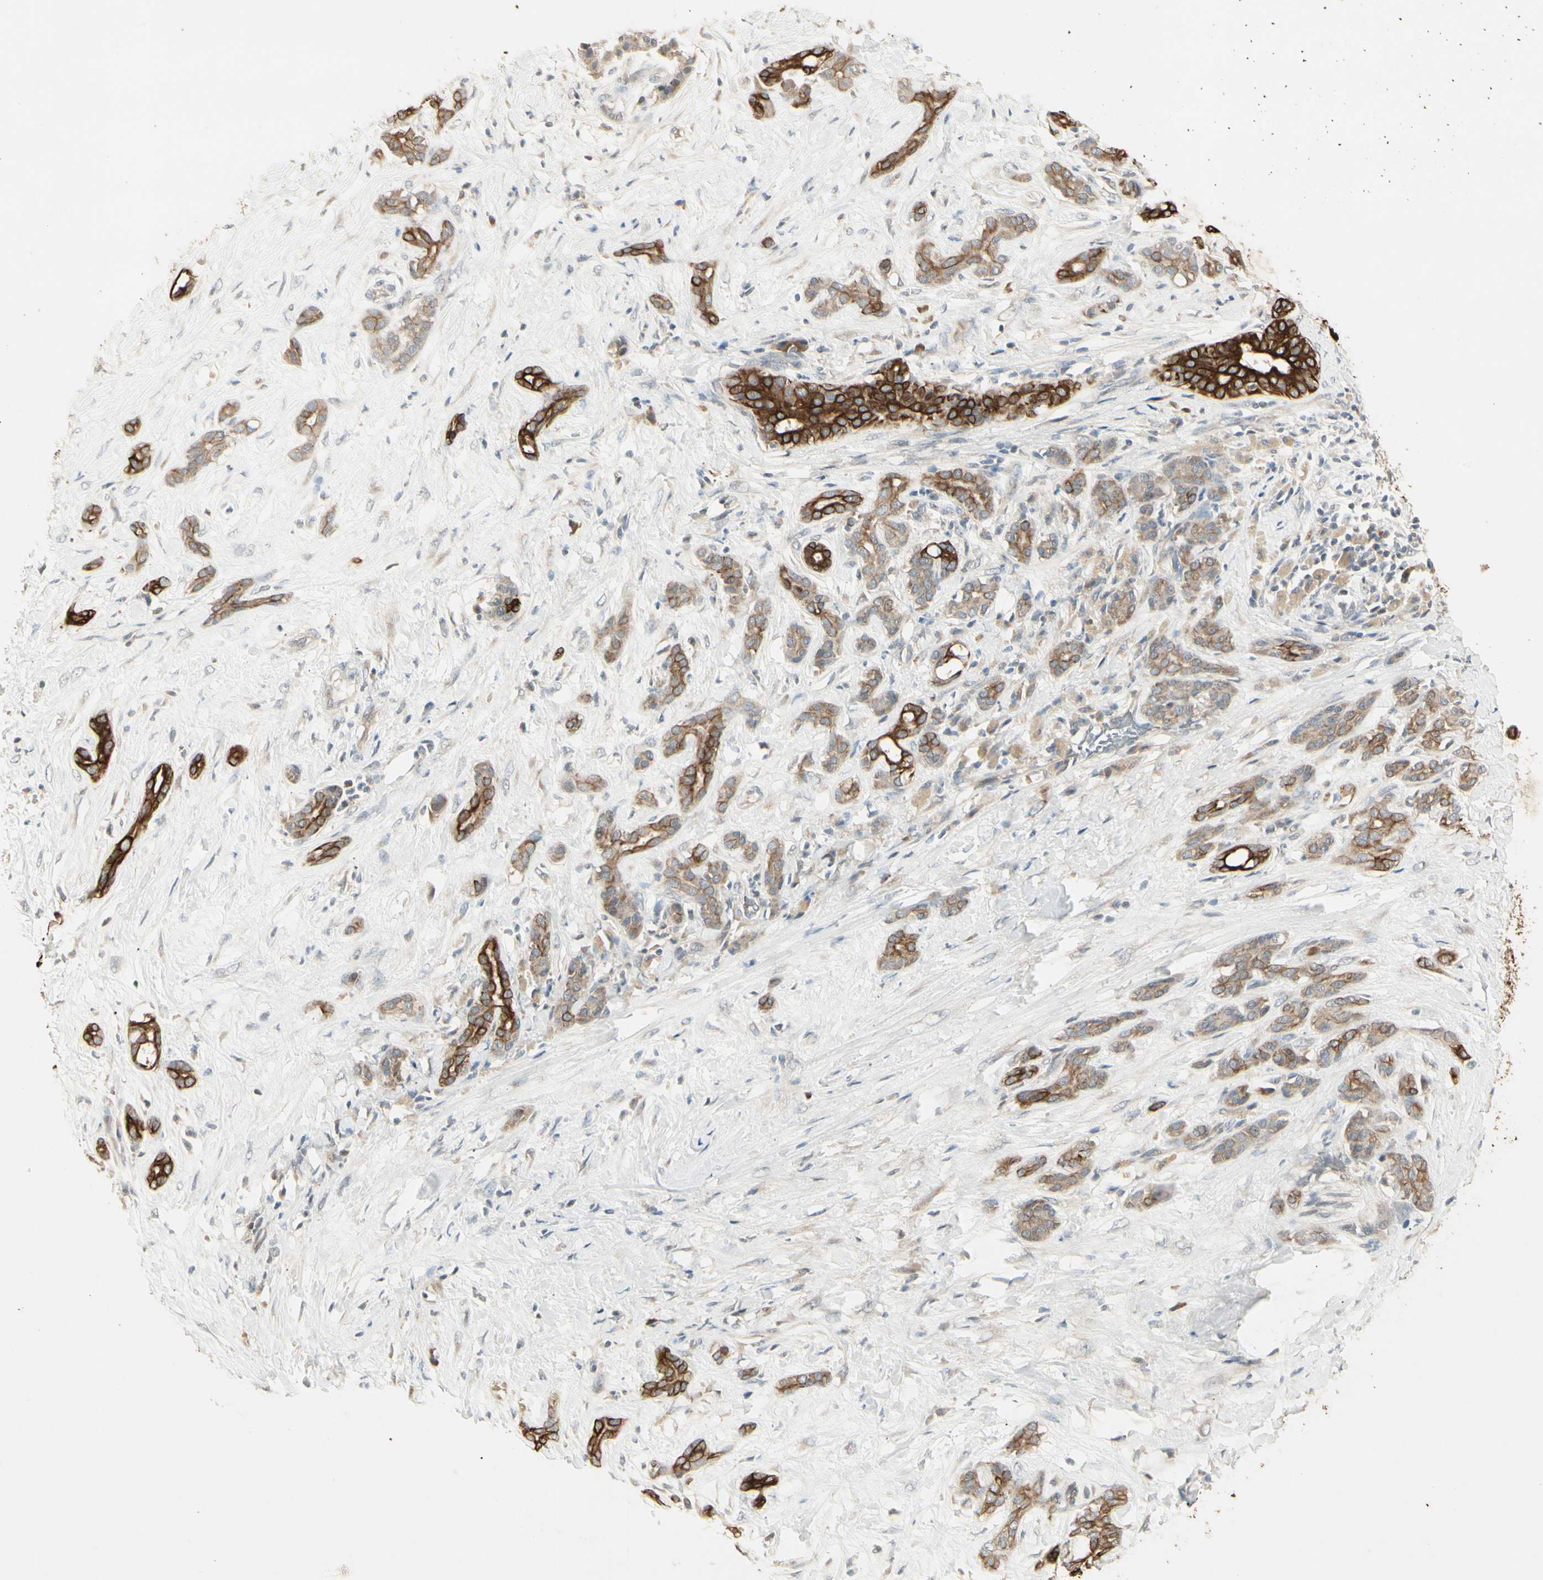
{"staining": {"intensity": "strong", "quantity": ">75%", "location": "cytoplasmic/membranous"}, "tissue": "pancreatic cancer", "cell_type": "Tumor cells", "image_type": "cancer", "snomed": [{"axis": "morphology", "description": "Adenocarcinoma, NOS"}, {"axis": "topography", "description": "Pancreas"}], "caption": "Human pancreatic cancer (adenocarcinoma) stained with a brown dye shows strong cytoplasmic/membranous positive expression in about >75% of tumor cells.", "gene": "SKIL", "patient": {"sex": "male", "age": 41}}